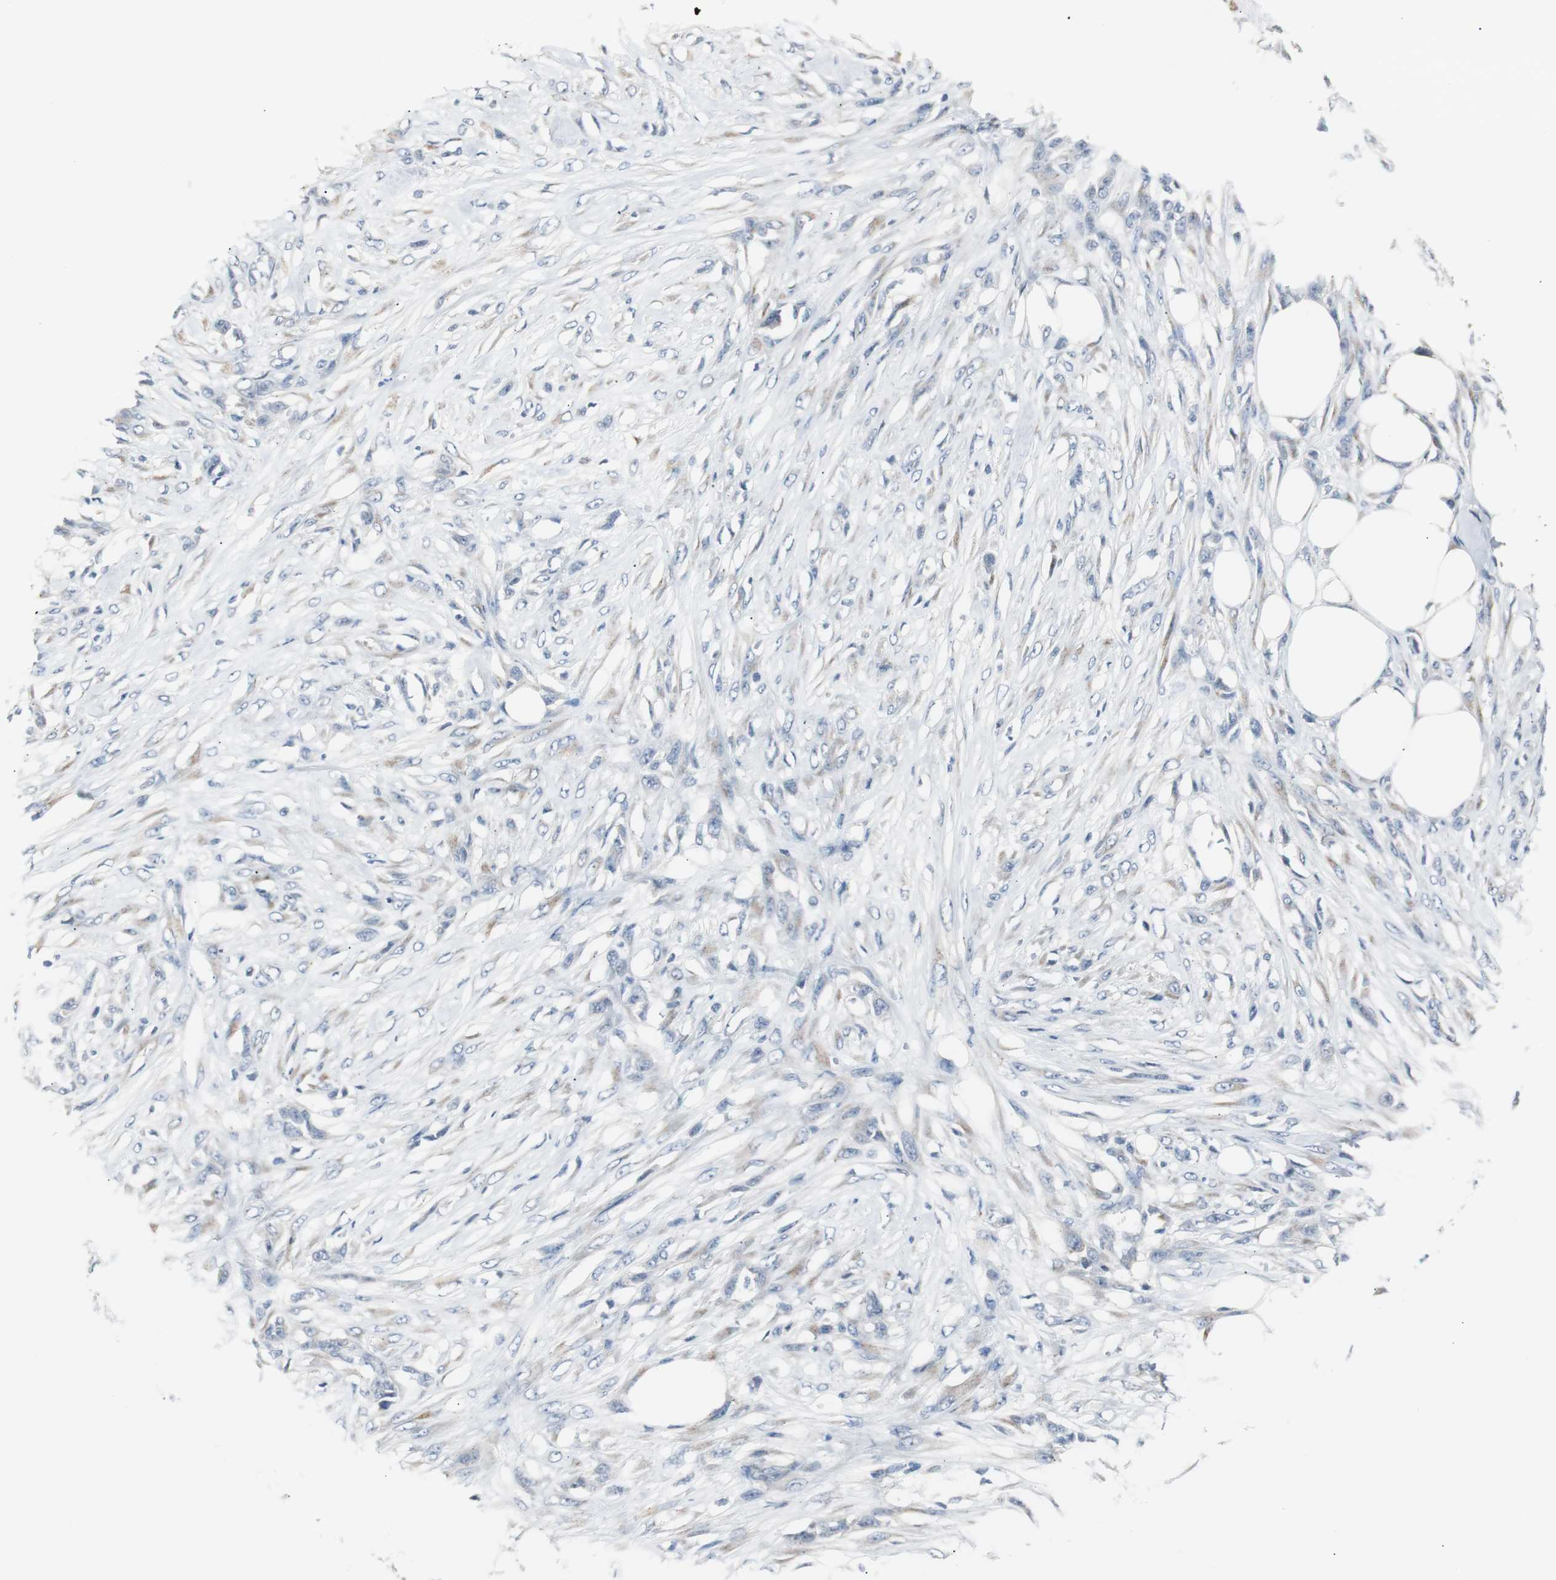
{"staining": {"intensity": "negative", "quantity": "none", "location": "none"}, "tissue": "skin cancer", "cell_type": "Tumor cells", "image_type": "cancer", "snomed": [{"axis": "morphology", "description": "Normal tissue, NOS"}, {"axis": "morphology", "description": "Squamous cell carcinoma, NOS"}, {"axis": "topography", "description": "Skin"}], "caption": "Tumor cells show no significant protein positivity in squamous cell carcinoma (skin).", "gene": "SOX30", "patient": {"sex": "female", "age": 59}}